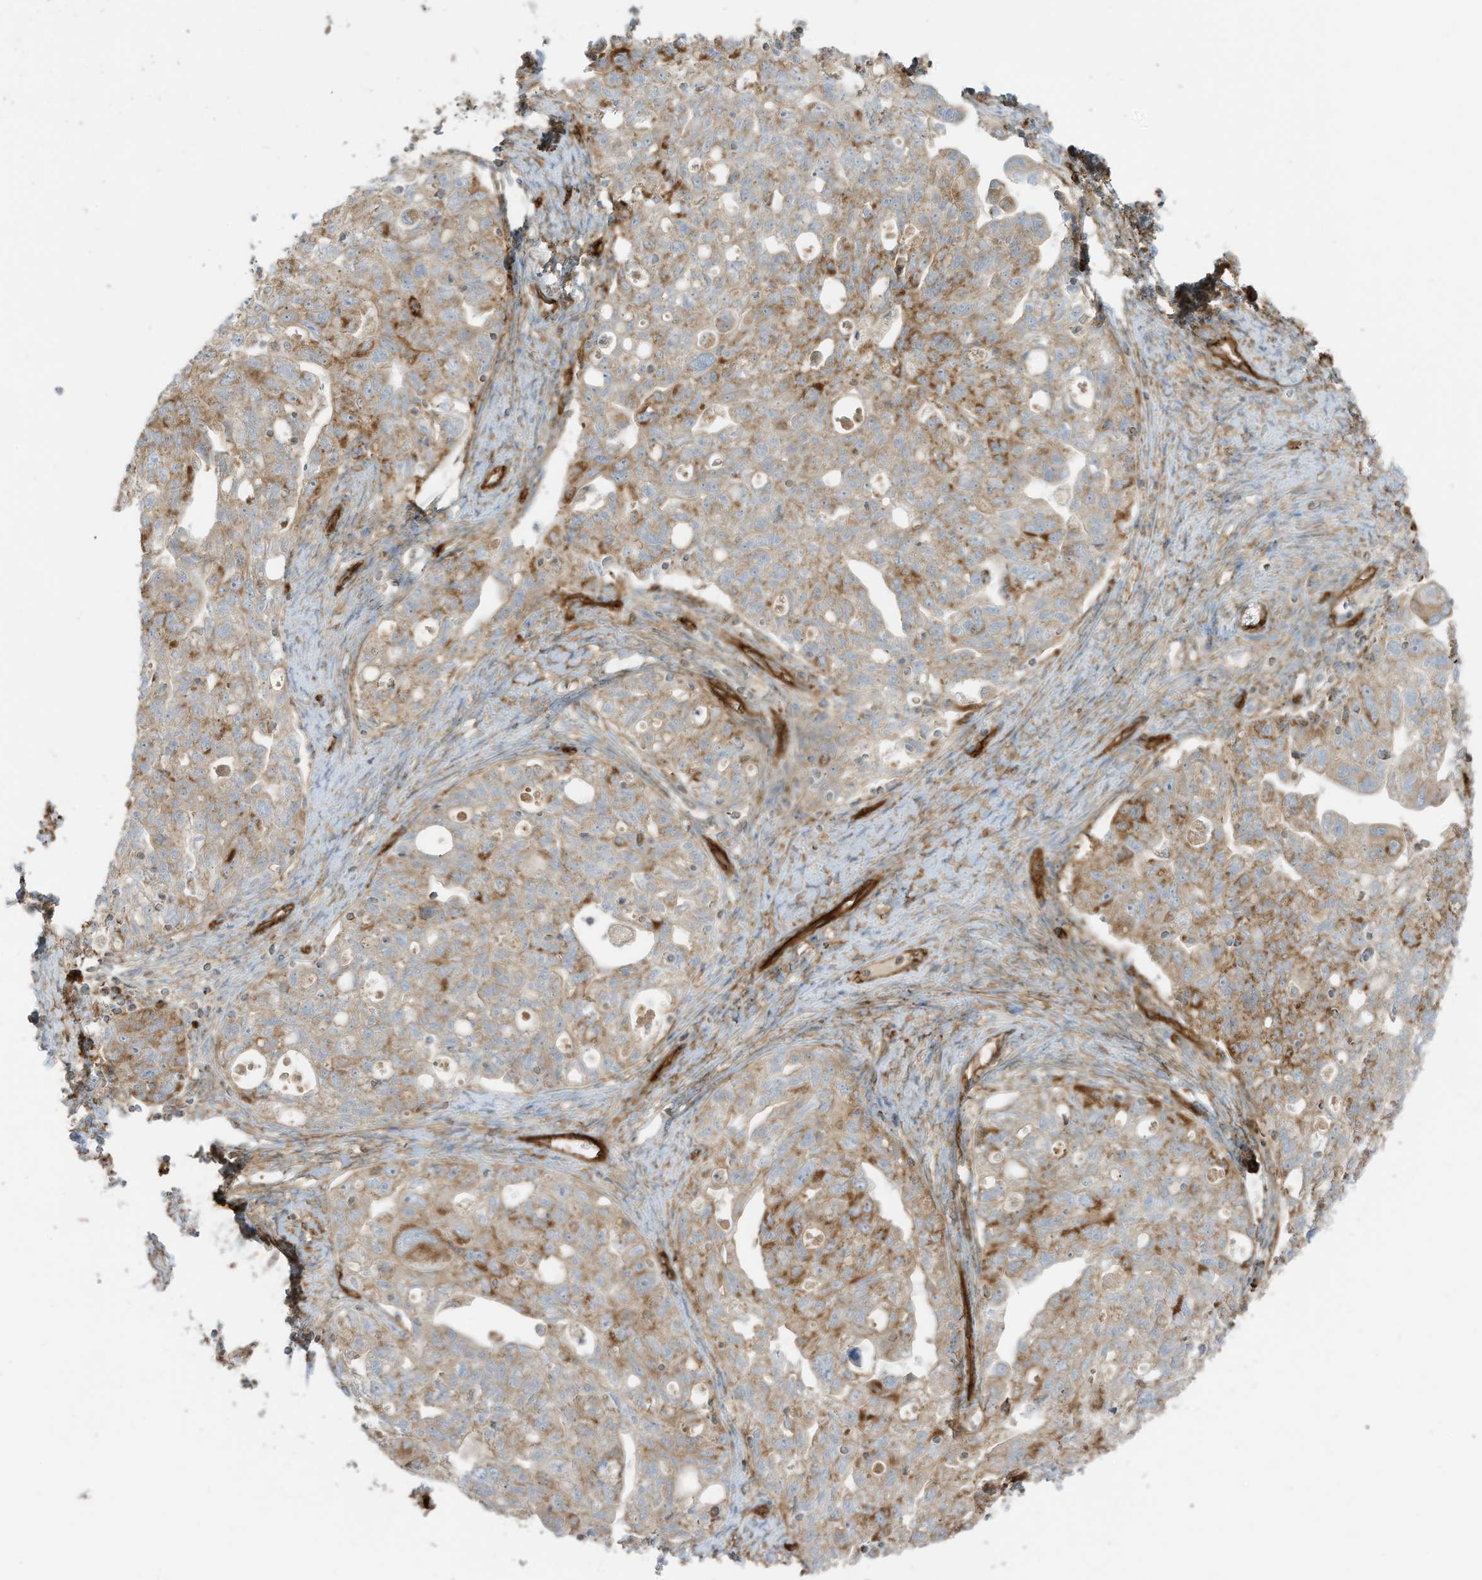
{"staining": {"intensity": "moderate", "quantity": "25%-75%", "location": "cytoplasmic/membranous"}, "tissue": "ovarian cancer", "cell_type": "Tumor cells", "image_type": "cancer", "snomed": [{"axis": "morphology", "description": "Carcinoma, NOS"}, {"axis": "morphology", "description": "Cystadenocarcinoma, serous, NOS"}, {"axis": "topography", "description": "Ovary"}], "caption": "DAB (3,3'-diaminobenzidine) immunohistochemical staining of ovarian serous cystadenocarcinoma displays moderate cytoplasmic/membranous protein expression in about 25%-75% of tumor cells.", "gene": "ABCB7", "patient": {"sex": "female", "age": 69}}